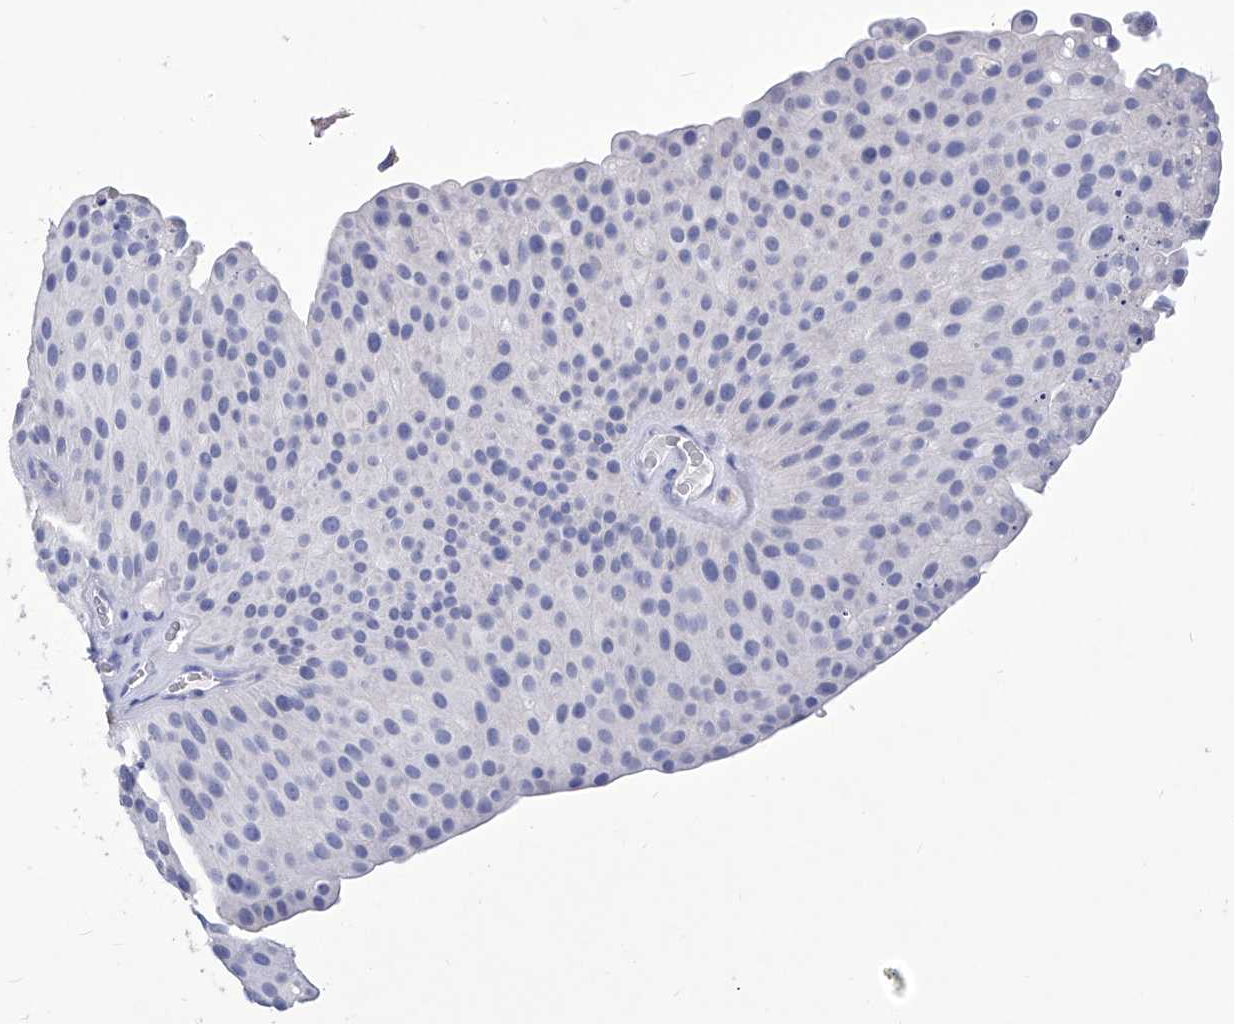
{"staining": {"intensity": "negative", "quantity": "none", "location": "none"}, "tissue": "urothelial cancer", "cell_type": "Tumor cells", "image_type": "cancer", "snomed": [{"axis": "morphology", "description": "Urothelial carcinoma, Low grade"}, {"axis": "topography", "description": "Smooth muscle"}, {"axis": "topography", "description": "Urinary bladder"}], "caption": "Urothelial cancer was stained to show a protein in brown. There is no significant positivity in tumor cells. Nuclei are stained in blue.", "gene": "IFNL2", "patient": {"sex": "male", "age": 60}}